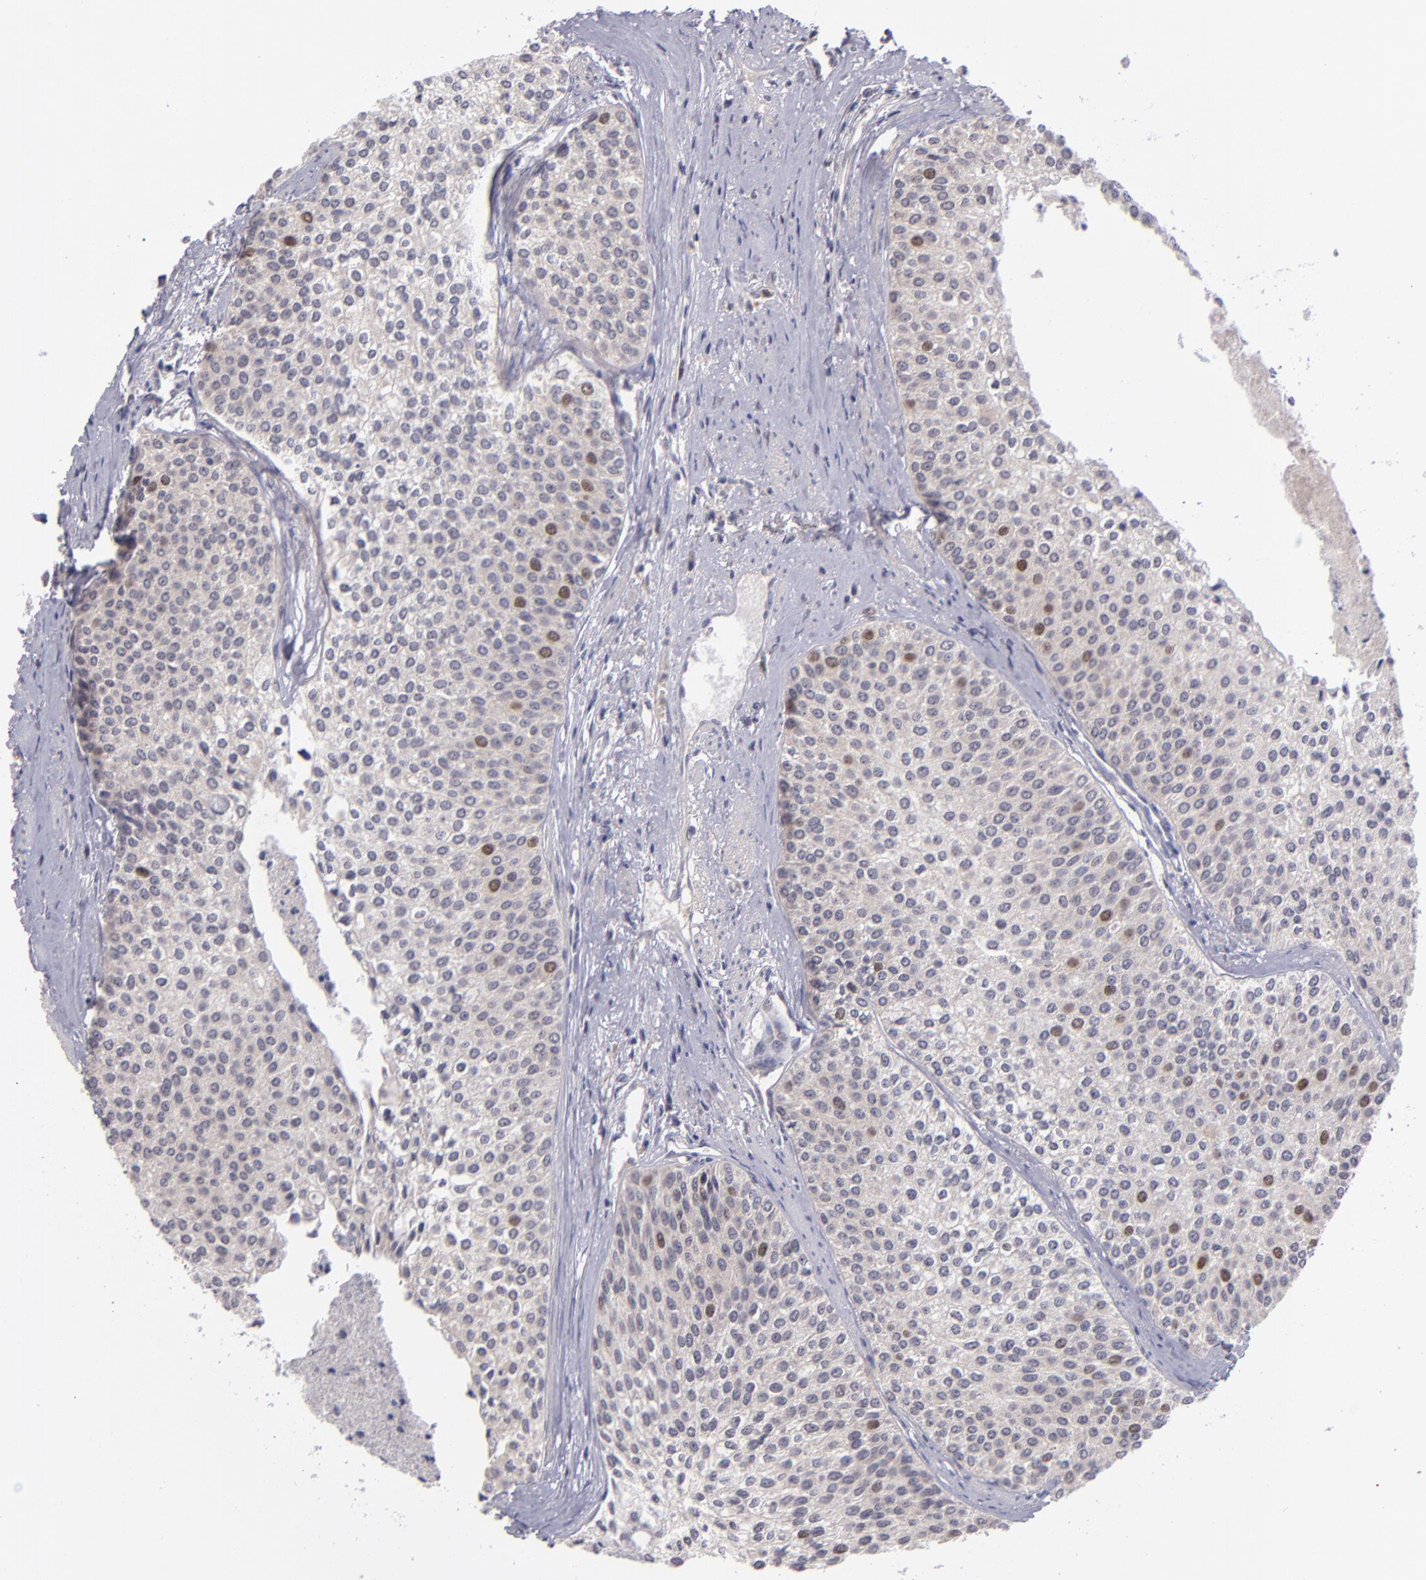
{"staining": {"intensity": "weak", "quantity": "<25%", "location": "nuclear"}, "tissue": "urothelial cancer", "cell_type": "Tumor cells", "image_type": "cancer", "snomed": [{"axis": "morphology", "description": "Urothelial carcinoma, Low grade"}, {"axis": "topography", "description": "Urinary bladder"}], "caption": "Immunohistochemical staining of urothelial carcinoma (low-grade) reveals no significant positivity in tumor cells.", "gene": "CDC7", "patient": {"sex": "female", "age": 73}}